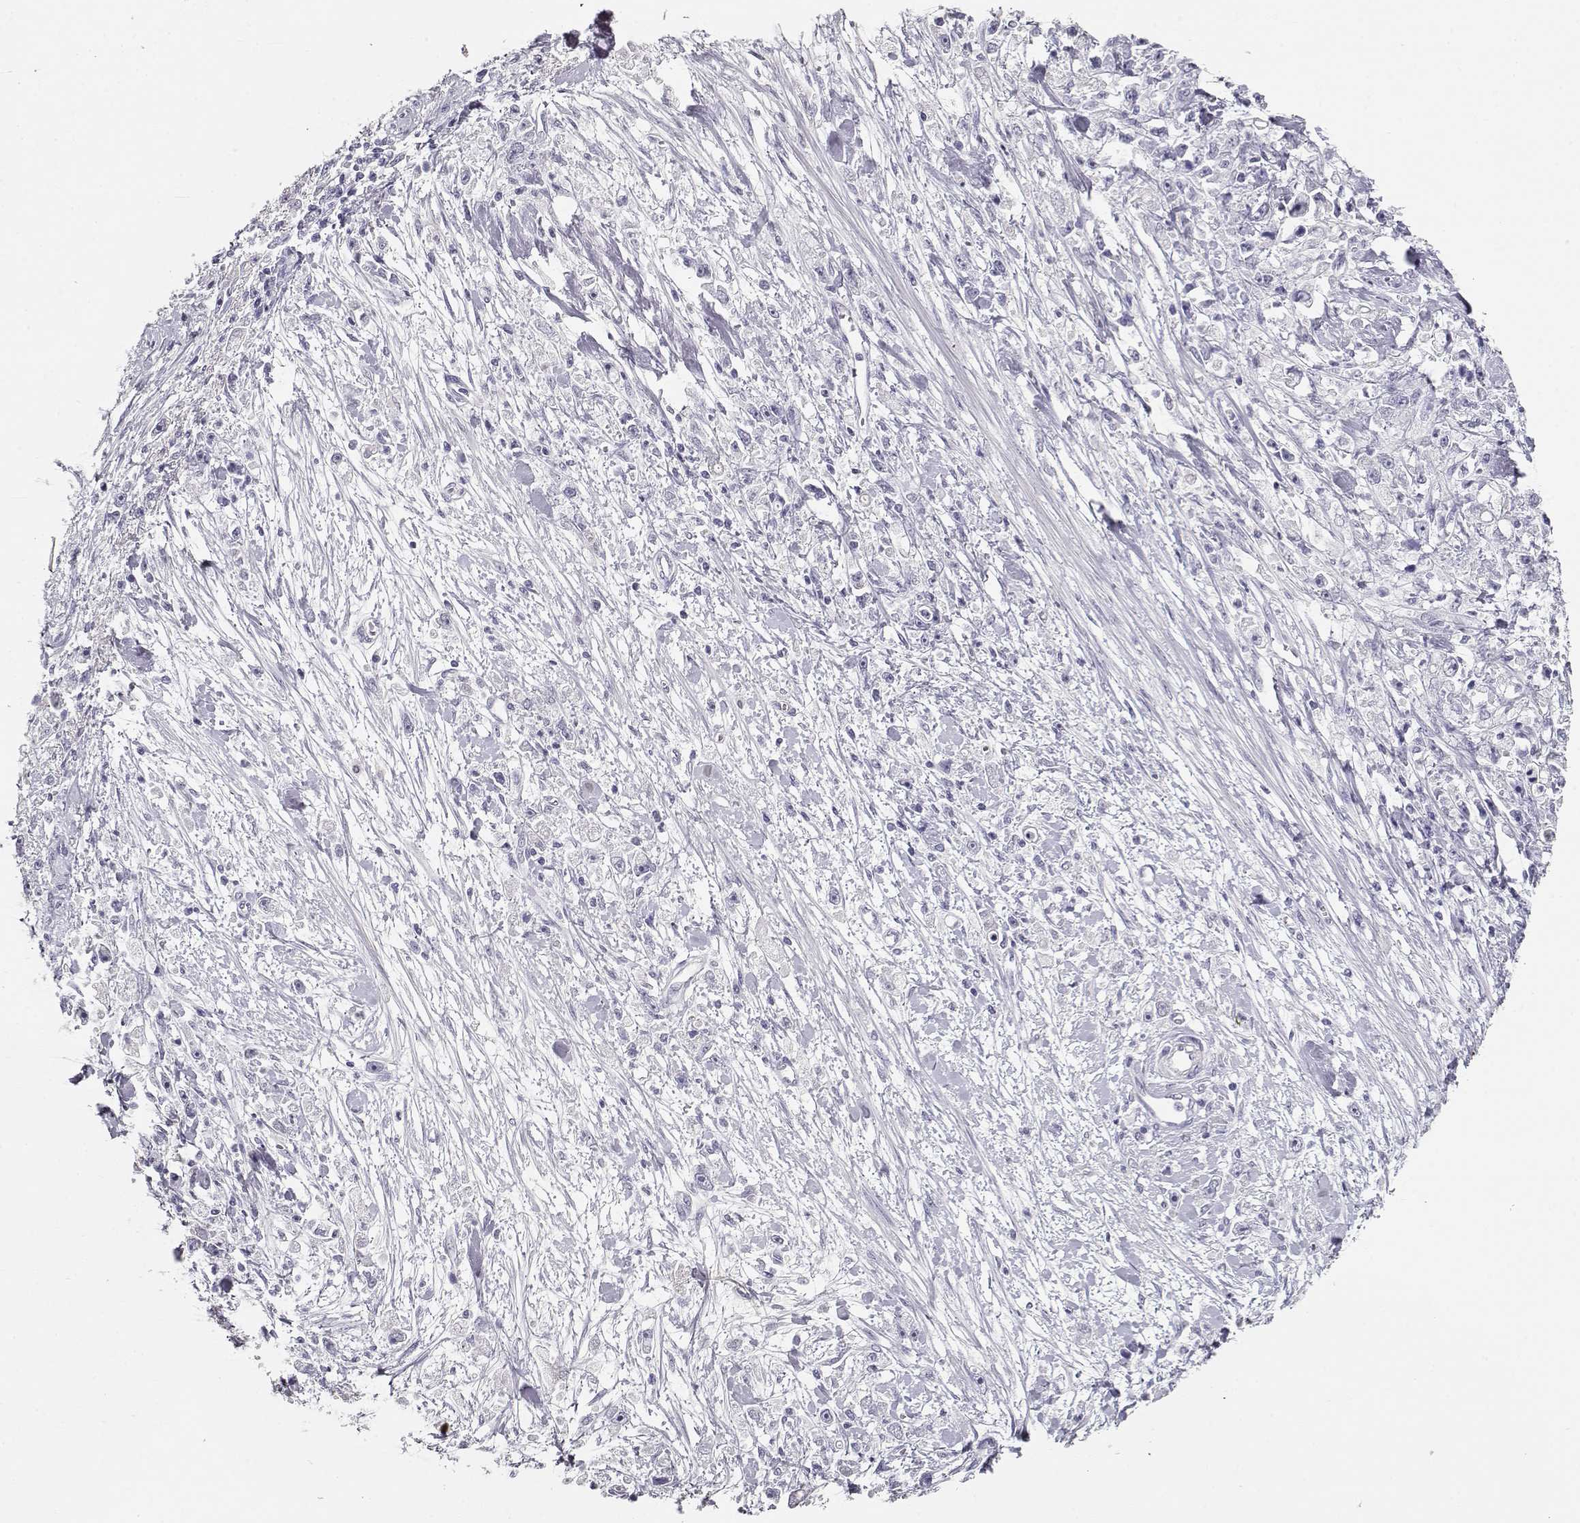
{"staining": {"intensity": "negative", "quantity": "none", "location": "none"}, "tissue": "stomach cancer", "cell_type": "Tumor cells", "image_type": "cancer", "snomed": [{"axis": "morphology", "description": "Adenocarcinoma, NOS"}, {"axis": "topography", "description": "Stomach"}], "caption": "Stomach adenocarcinoma was stained to show a protein in brown. There is no significant positivity in tumor cells.", "gene": "MAGEC1", "patient": {"sex": "female", "age": 59}}